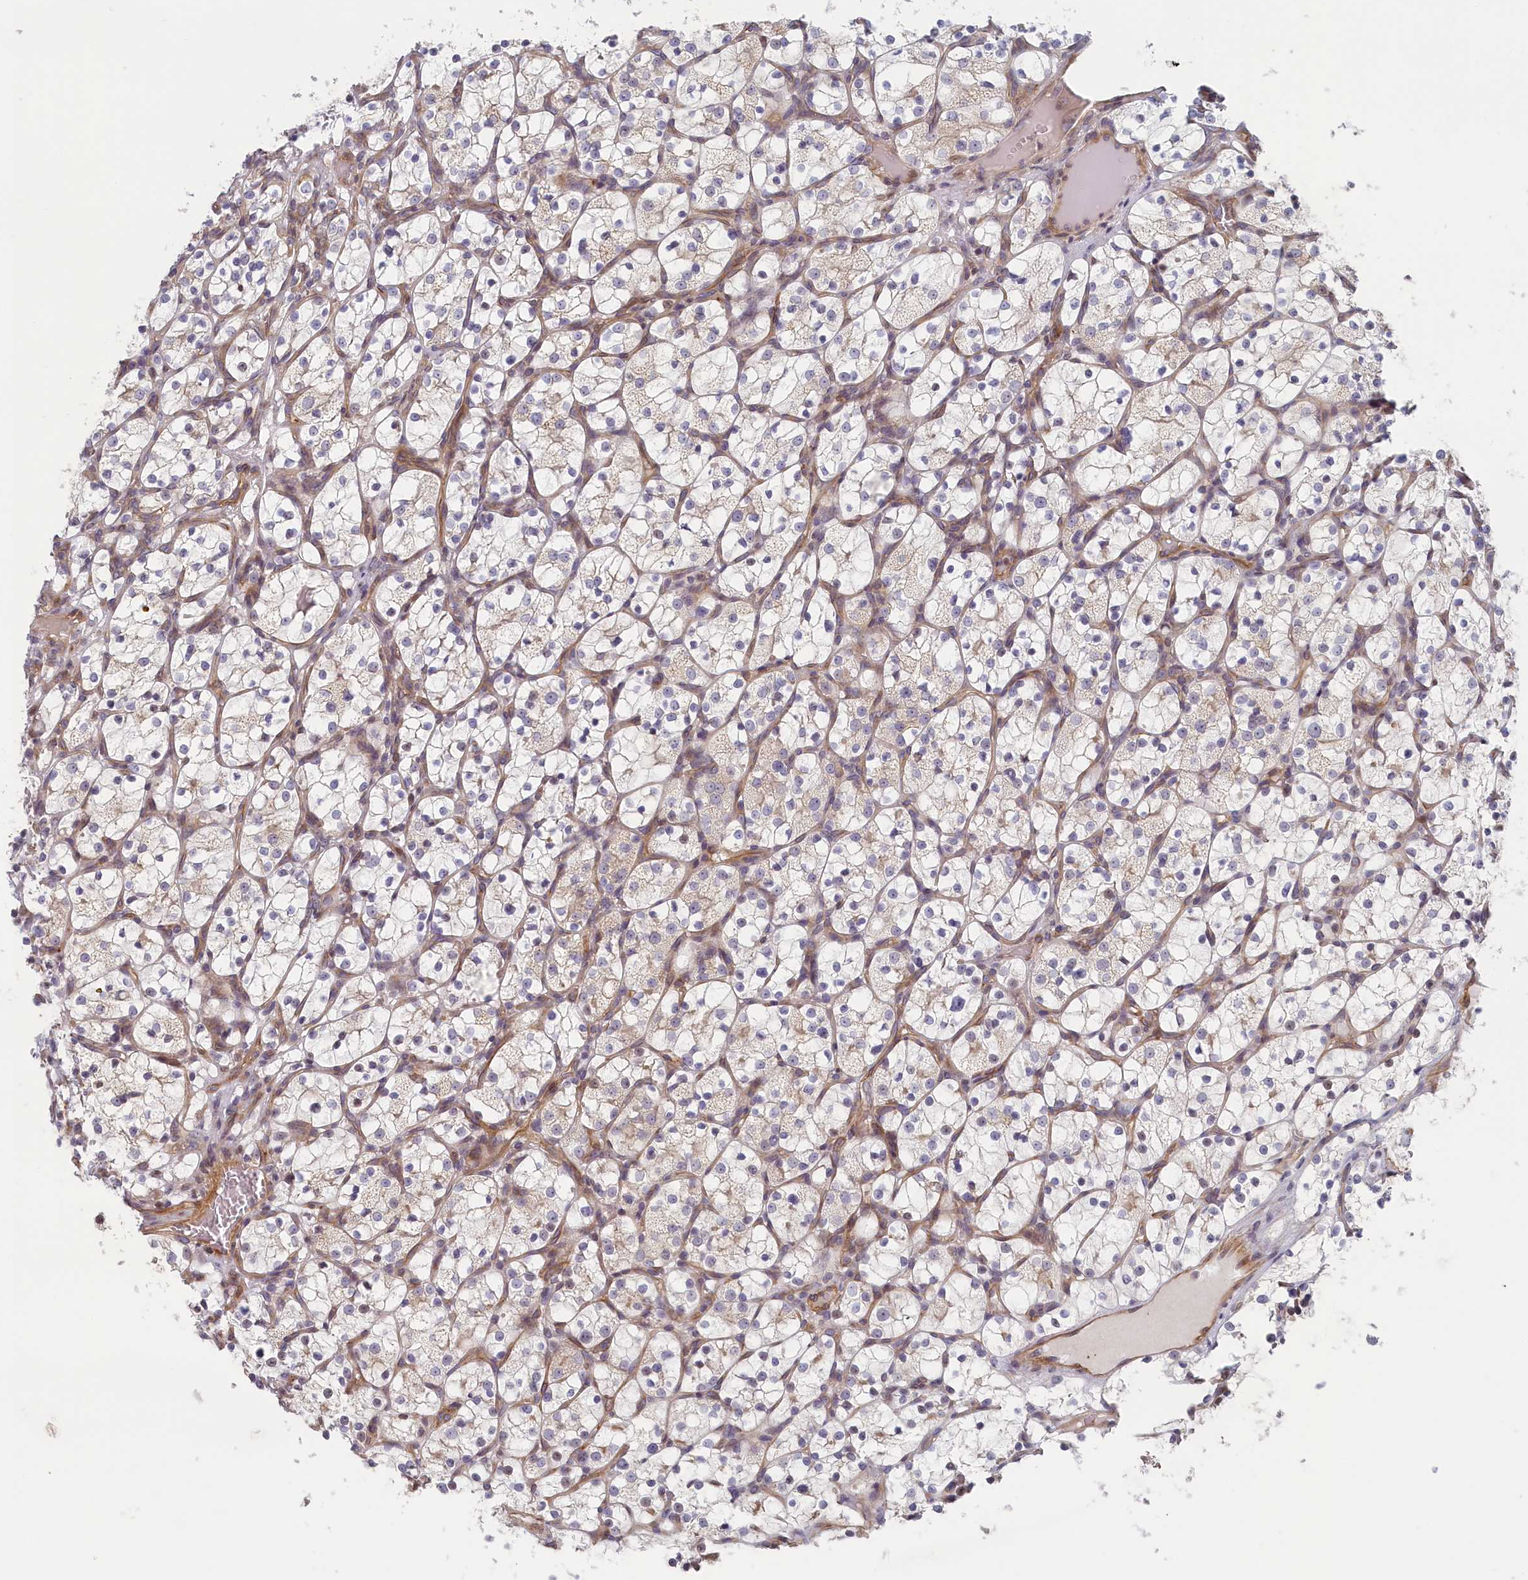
{"staining": {"intensity": "negative", "quantity": "none", "location": "none"}, "tissue": "renal cancer", "cell_type": "Tumor cells", "image_type": "cancer", "snomed": [{"axis": "morphology", "description": "Adenocarcinoma, NOS"}, {"axis": "topography", "description": "Kidney"}], "caption": "DAB immunohistochemical staining of adenocarcinoma (renal) demonstrates no significant expression in tumor cells.", "gene": "INTS4", "patient": {"sex": "female", "age": 69}}